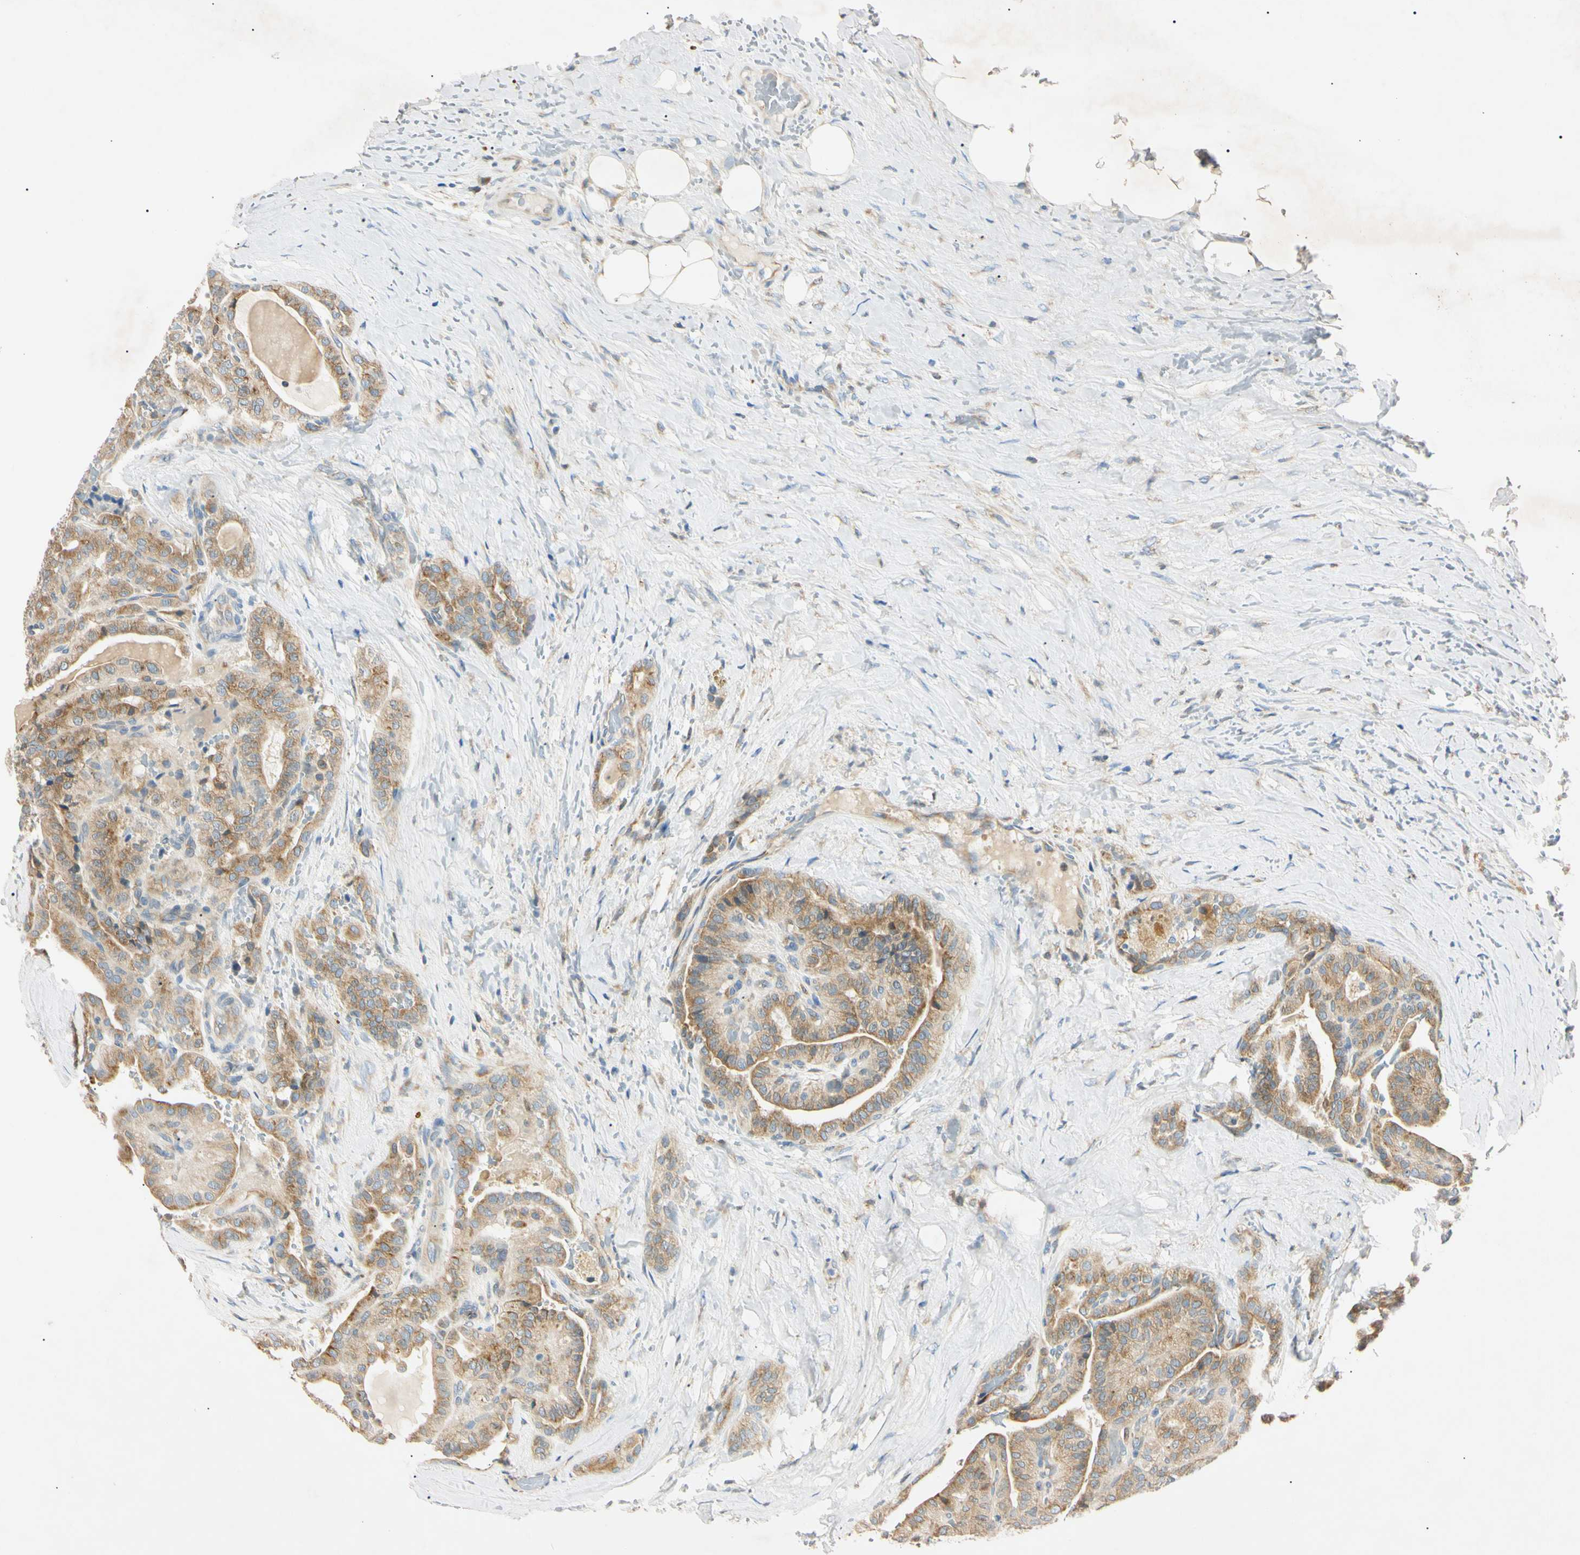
{"staining": {"intensity": "moderate", "quantity": ">75%", "location": "cytoplasmic/membranous"}, "tissue": "thyroid cancer", "cell_type": "Tumor cells", "image_type": "cancer", "snomed": [{"axis": "morphology", "description": "Papillary adenocarcinoma, NOS"}, {"axis": "topography", "description": "Thyroid gland"}], "caption": "Immunohistochemistry micrograph of human thyroid cancer stained for a protein (brown), which reveals medium levels of moderate cytoplasmic/membranous expression in approximately >75% of tumor cells.", "gene": "DNAJB12", "patient": {"sex": "male", "age": 77}}